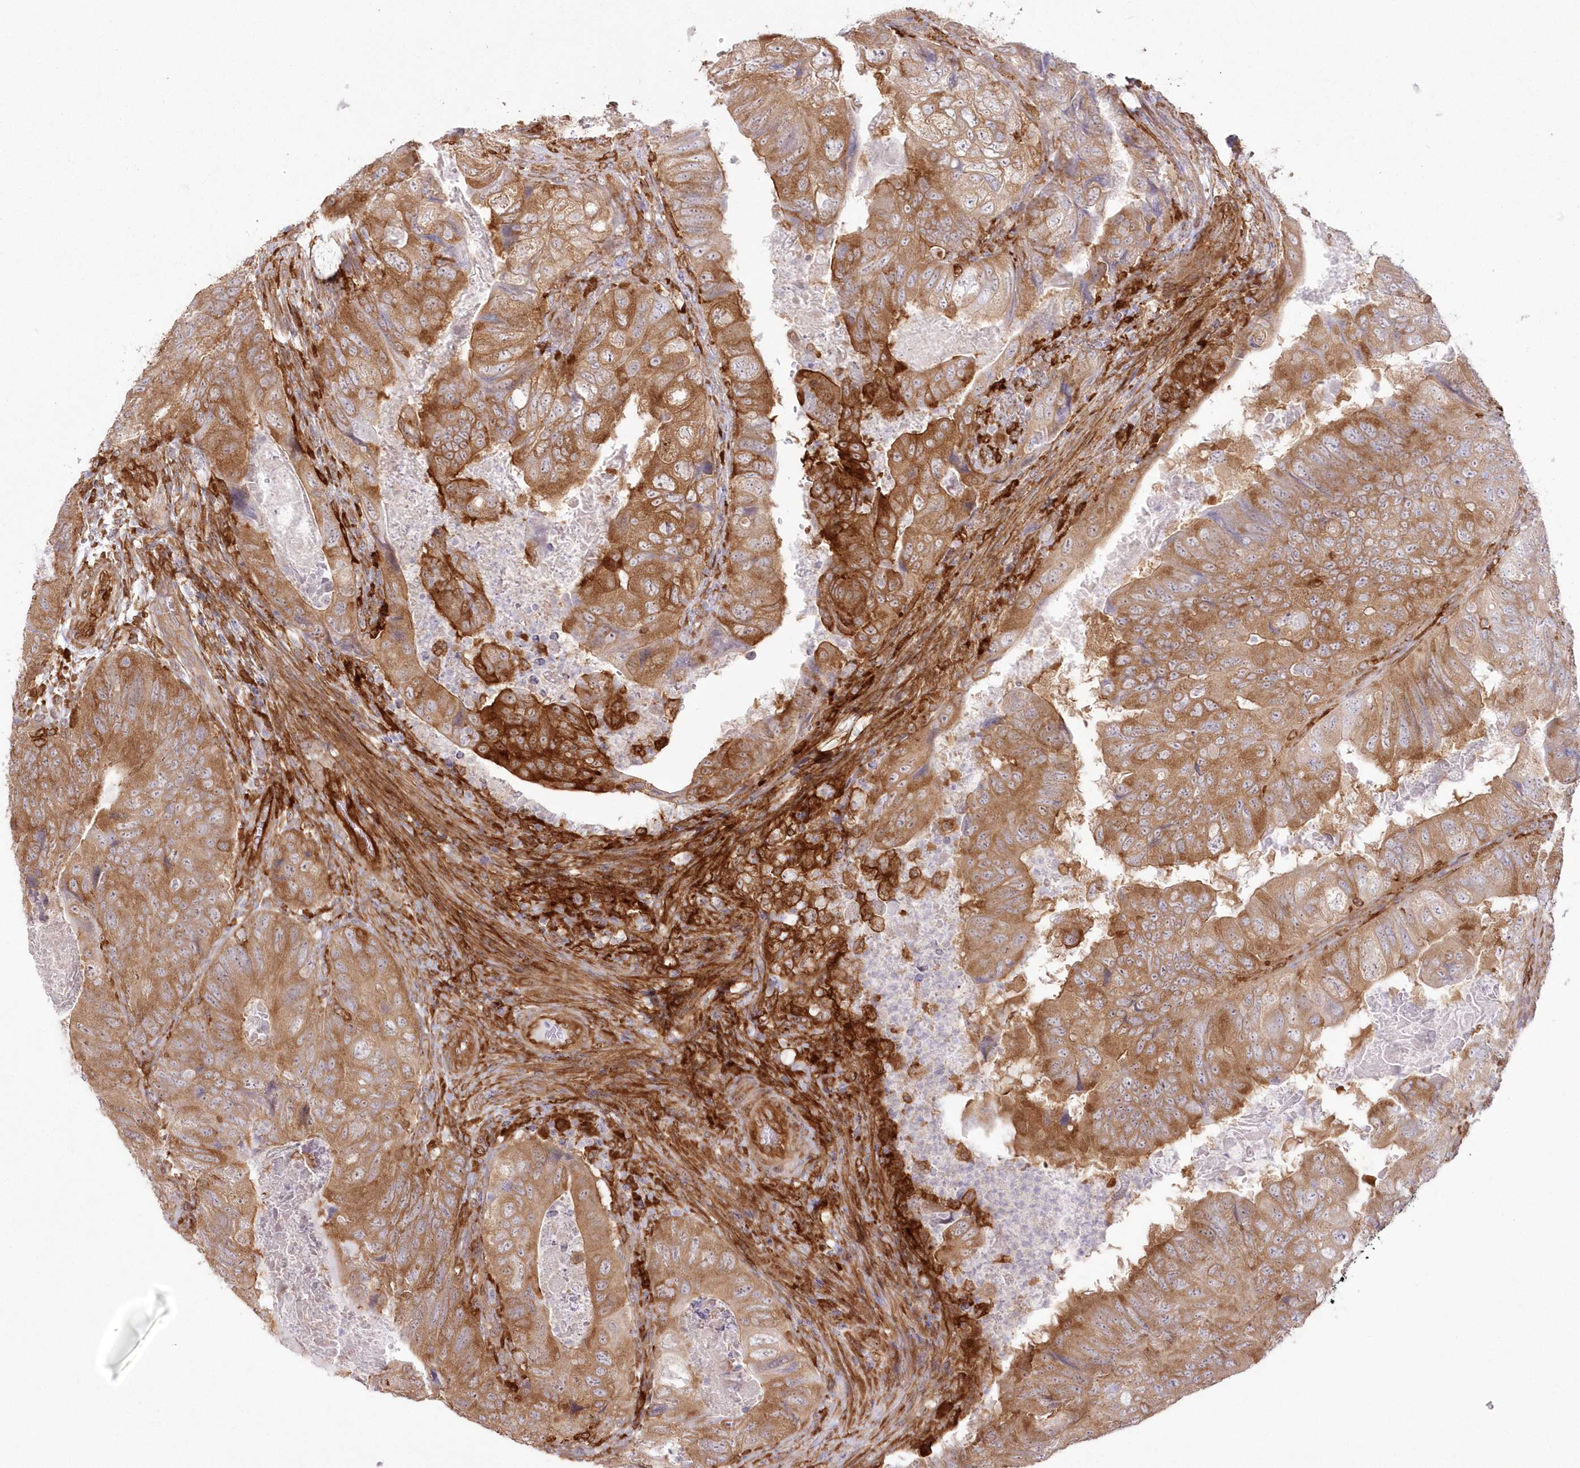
{"staining": {"intensity": "moderate", "quantity": ">75%", "location": "cytoplasmic/membranous"}, "tissue": "colorectal cancer", "cell_type": "Tumor cells", "image_type": "cancer", "snomed": [{"axis": "morphology", "description": "Adenocarcinoma, NOS"}, {"axis": "topography", "description": "Rectum"}], "caption": "There is medium levels of moderate cytoplasmic/membranous expression in tumor cells of colorectal cancer, as demonstrated by immunohistochemical staining (brown color).", "gene": "SH3PXD2B", "patient": {"sex": "male", "age": 63}}